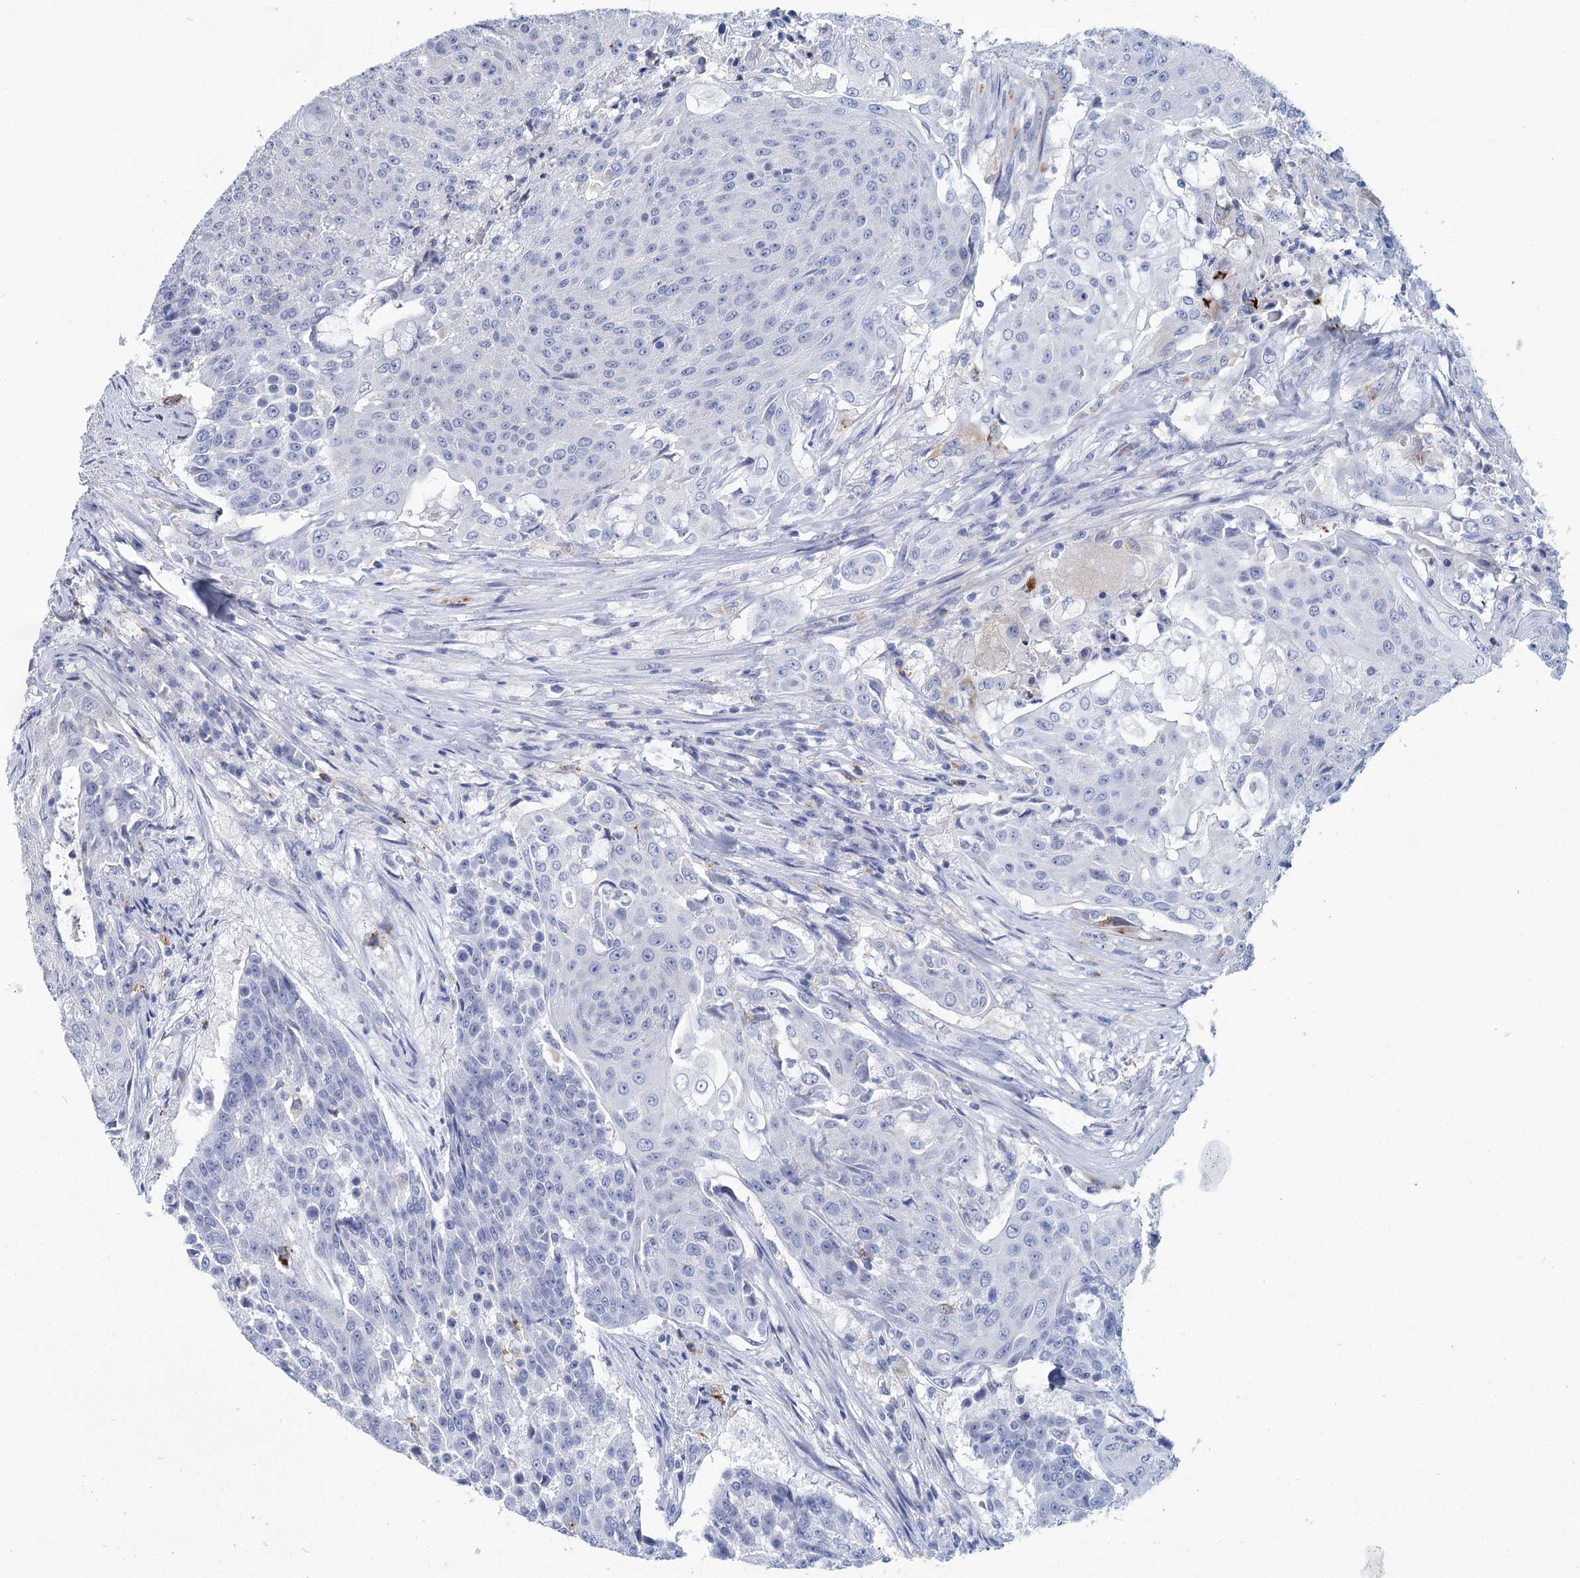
{"staining": {"intensity": "negative", "quantity": "none", "location": "none"}, "tissue": "urothelial cancer", "cell_type": "Tumor cells", "image_type": "cancer", "snomed": [{"axis": "morphology", "description": "Urothelial carcinoma, High grade"}, {"axis": "topography", "description": "Urinary bladder"}], "caption": "A micrograph of high-grade urothelial carcinoma stained for a protein shows no brown staining in tumor cells. (Stains: DAB immunohistochemistry with hematoxylin counter stain, Microscopy: brightfield microscopy at high magnification).", "gene": "METTL7B", "patient": {"sex": "female", "age": 63}}